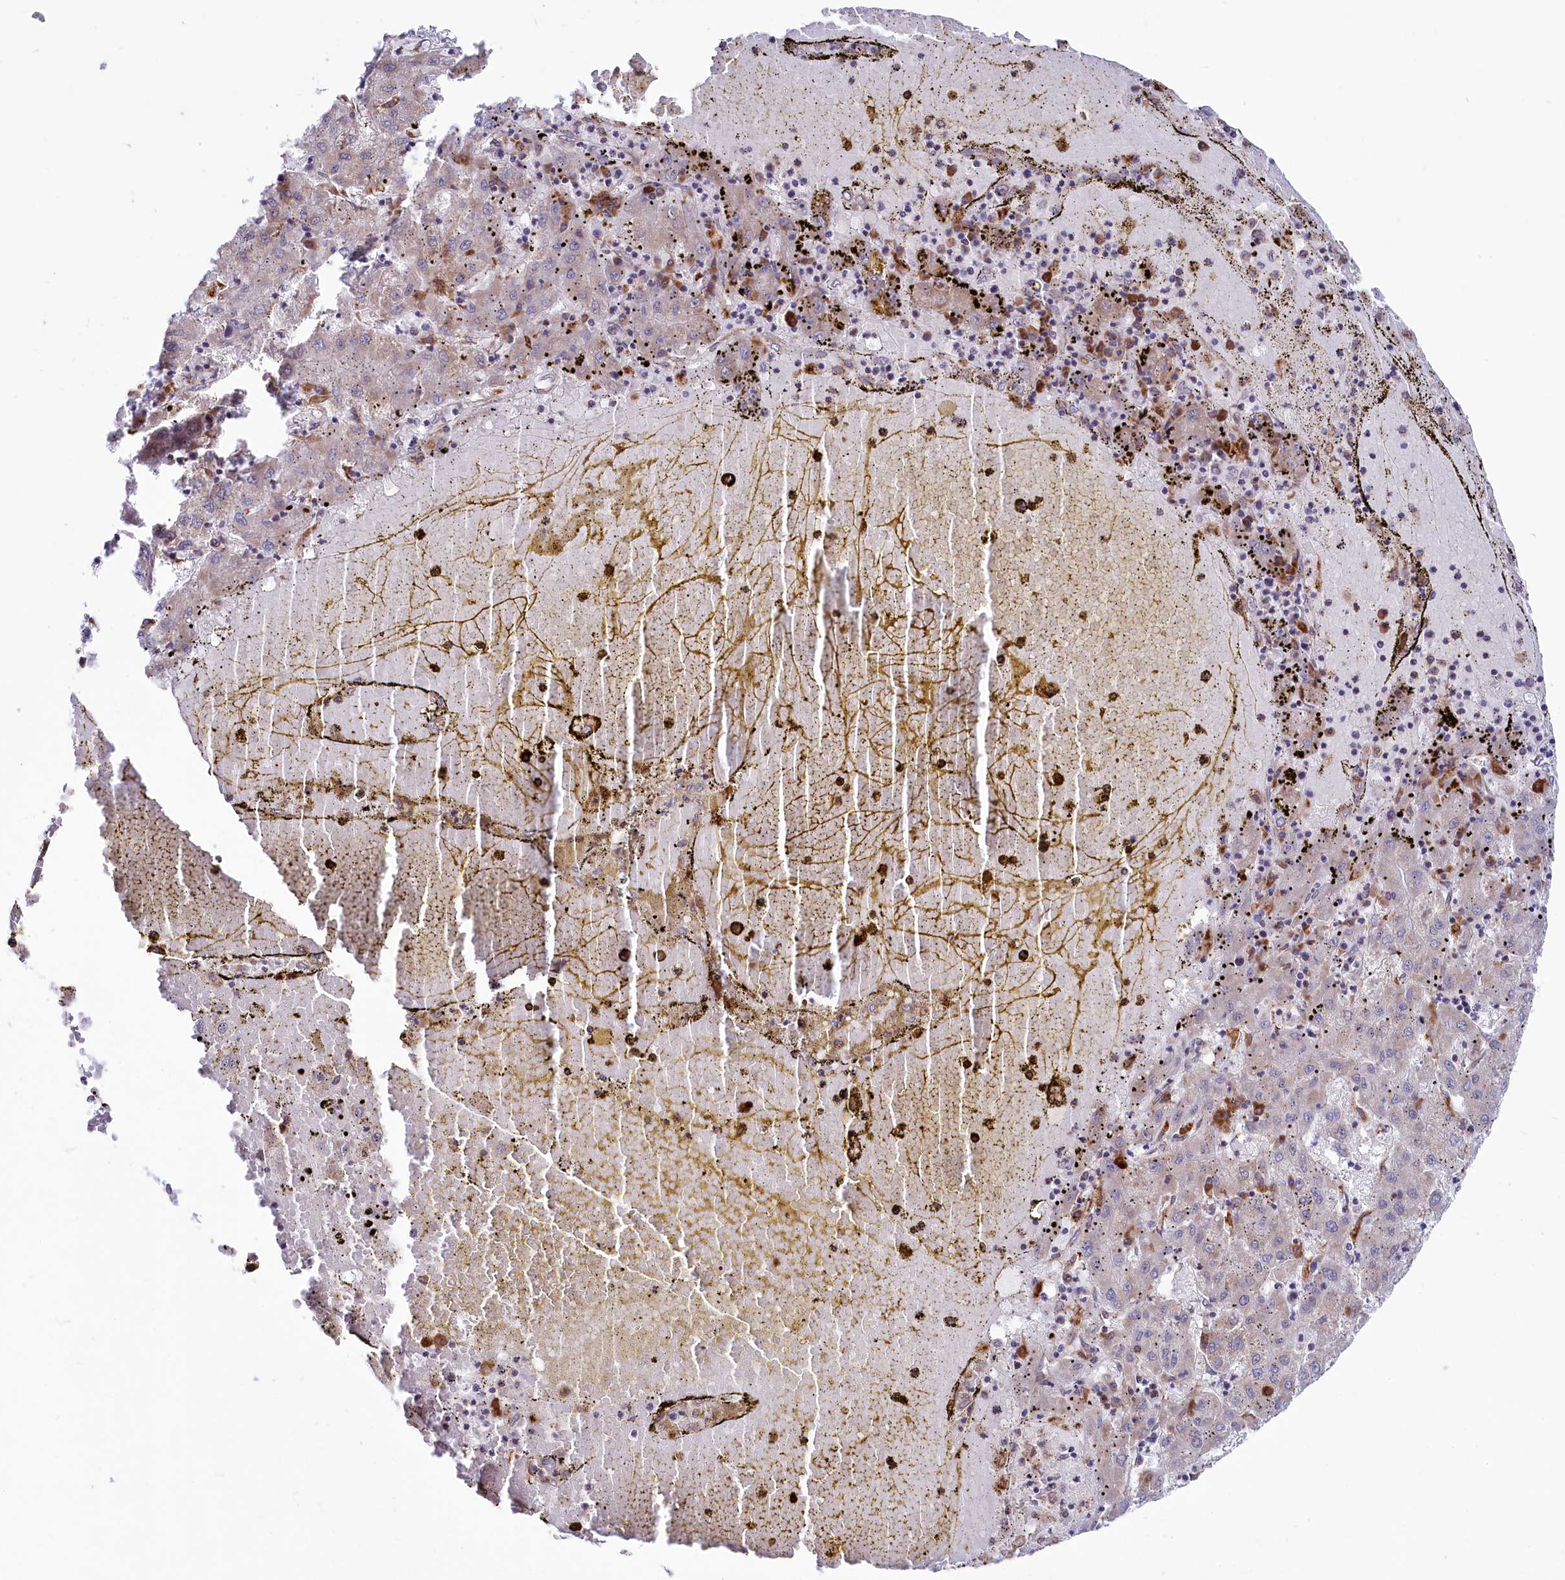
{"staining": {"intensity": "weak", "quantity": ">75%", "location": "cytoplasmic/membranous"}, "tissue": "liver cancer", "cell_type": "Tumor cells", "image_type": "cancer", "snomed": [{"axis": "morphology", "description": "Carcinoma, Hepatocellular, NOS"}, {"axis": "topography", "description": "Liver"}], "caption": "Liver cancer stained with IHC demonstrates weak cytoplasmic/membranous positivity in approximately >75% of tumor cells. (IHC, brightfield microscopy, high magnification).", "gene": "CHID1", "patient": {"sex": "male", "age": 72}}